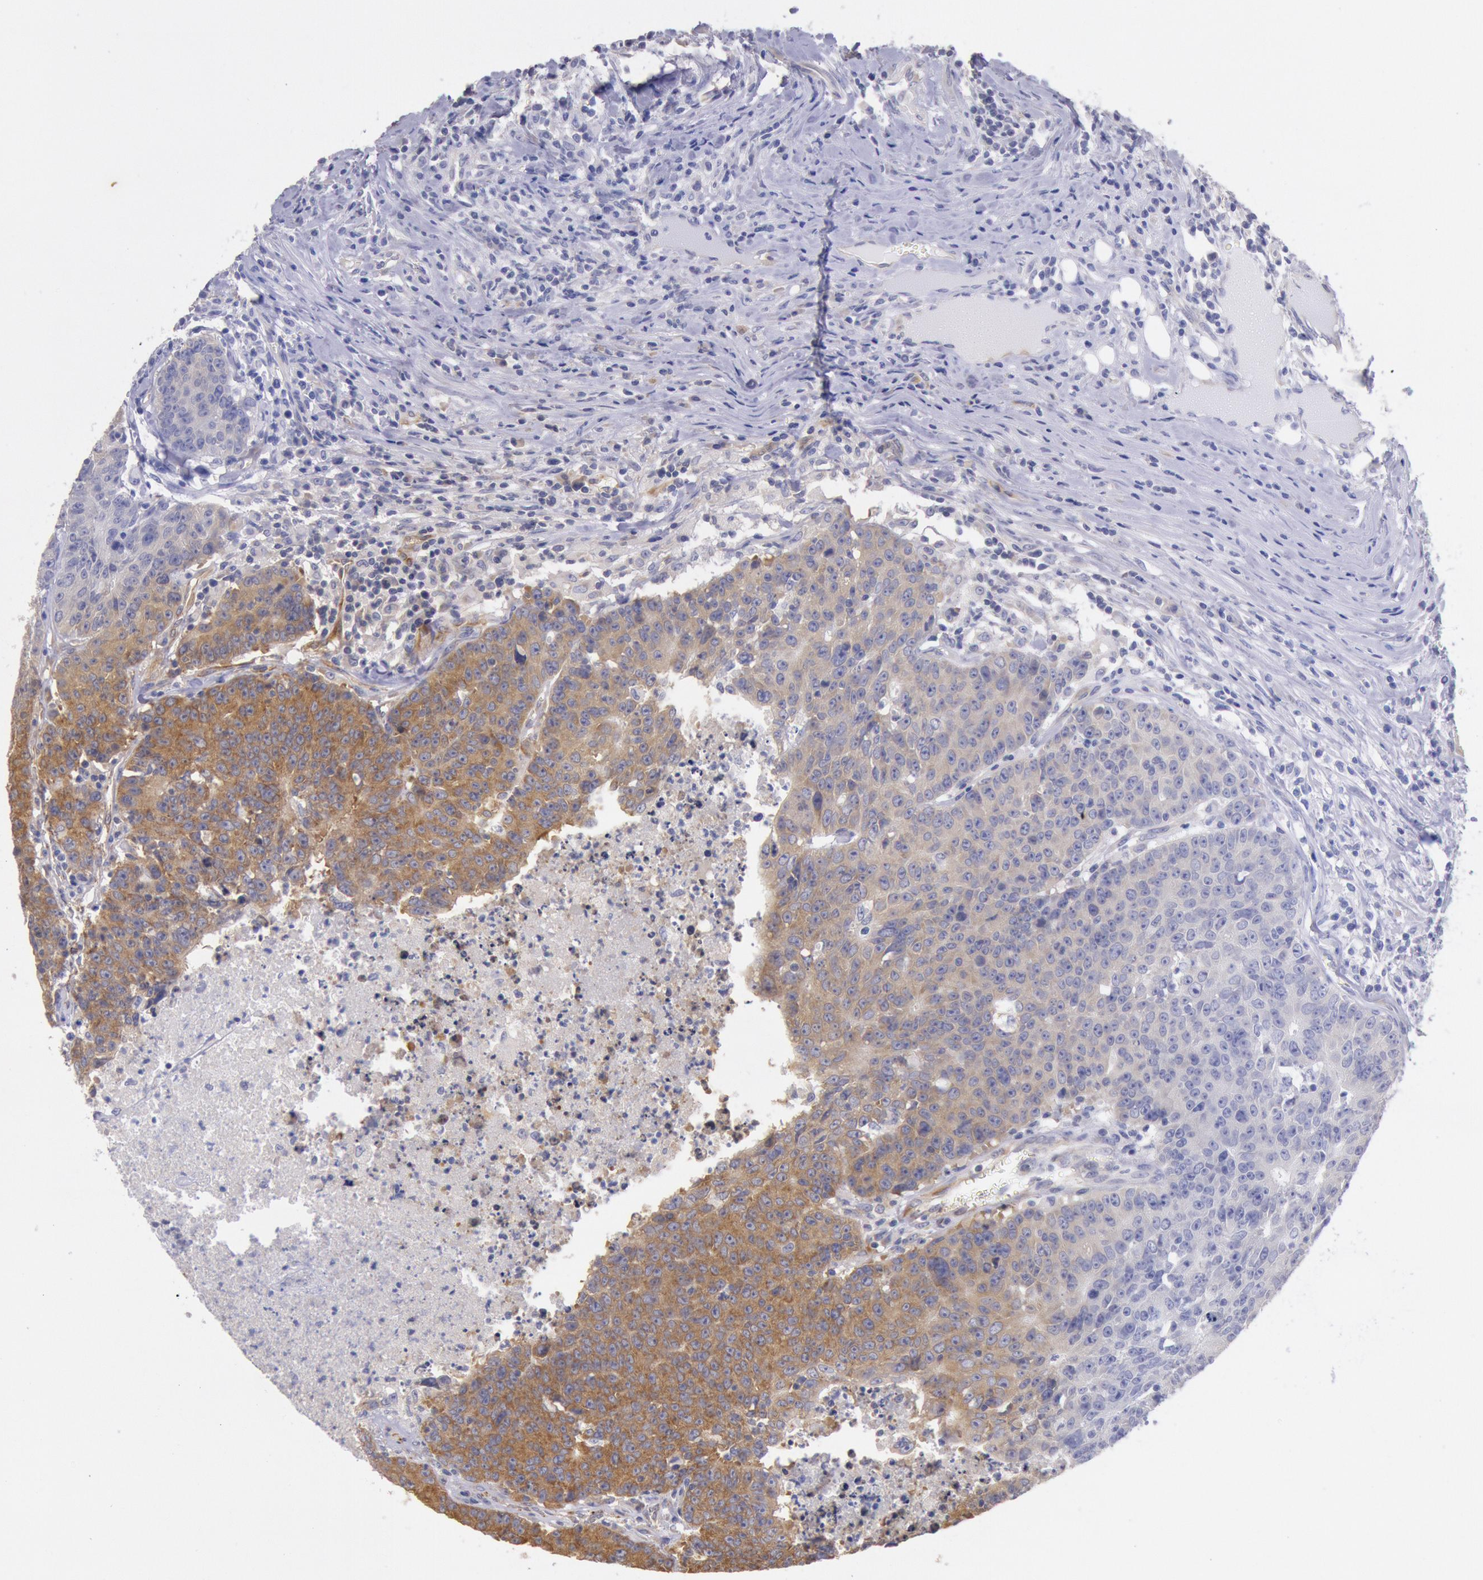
{"staining": {"intensity": "moderate", "quantity": ">75%", "location": "cytoplasmic/membranous"}, "tissue": "colorectal cancer", "cell_type": "Tumor cells", "image_type": "cancer", "snomed": [{"axis": "morphology", "description": "Adenocarcinoma, NOS"}, {"axis": "topography", "description": "Colon"}], "caption": "This is a micrograph of immunohistochemistry staining of colorectal cancer, which shows moderate positivity in the cytoplasmic/membranous of tumor cells.", "gene": "DRG1", "patient": {"sex": "female", "age": 53}}